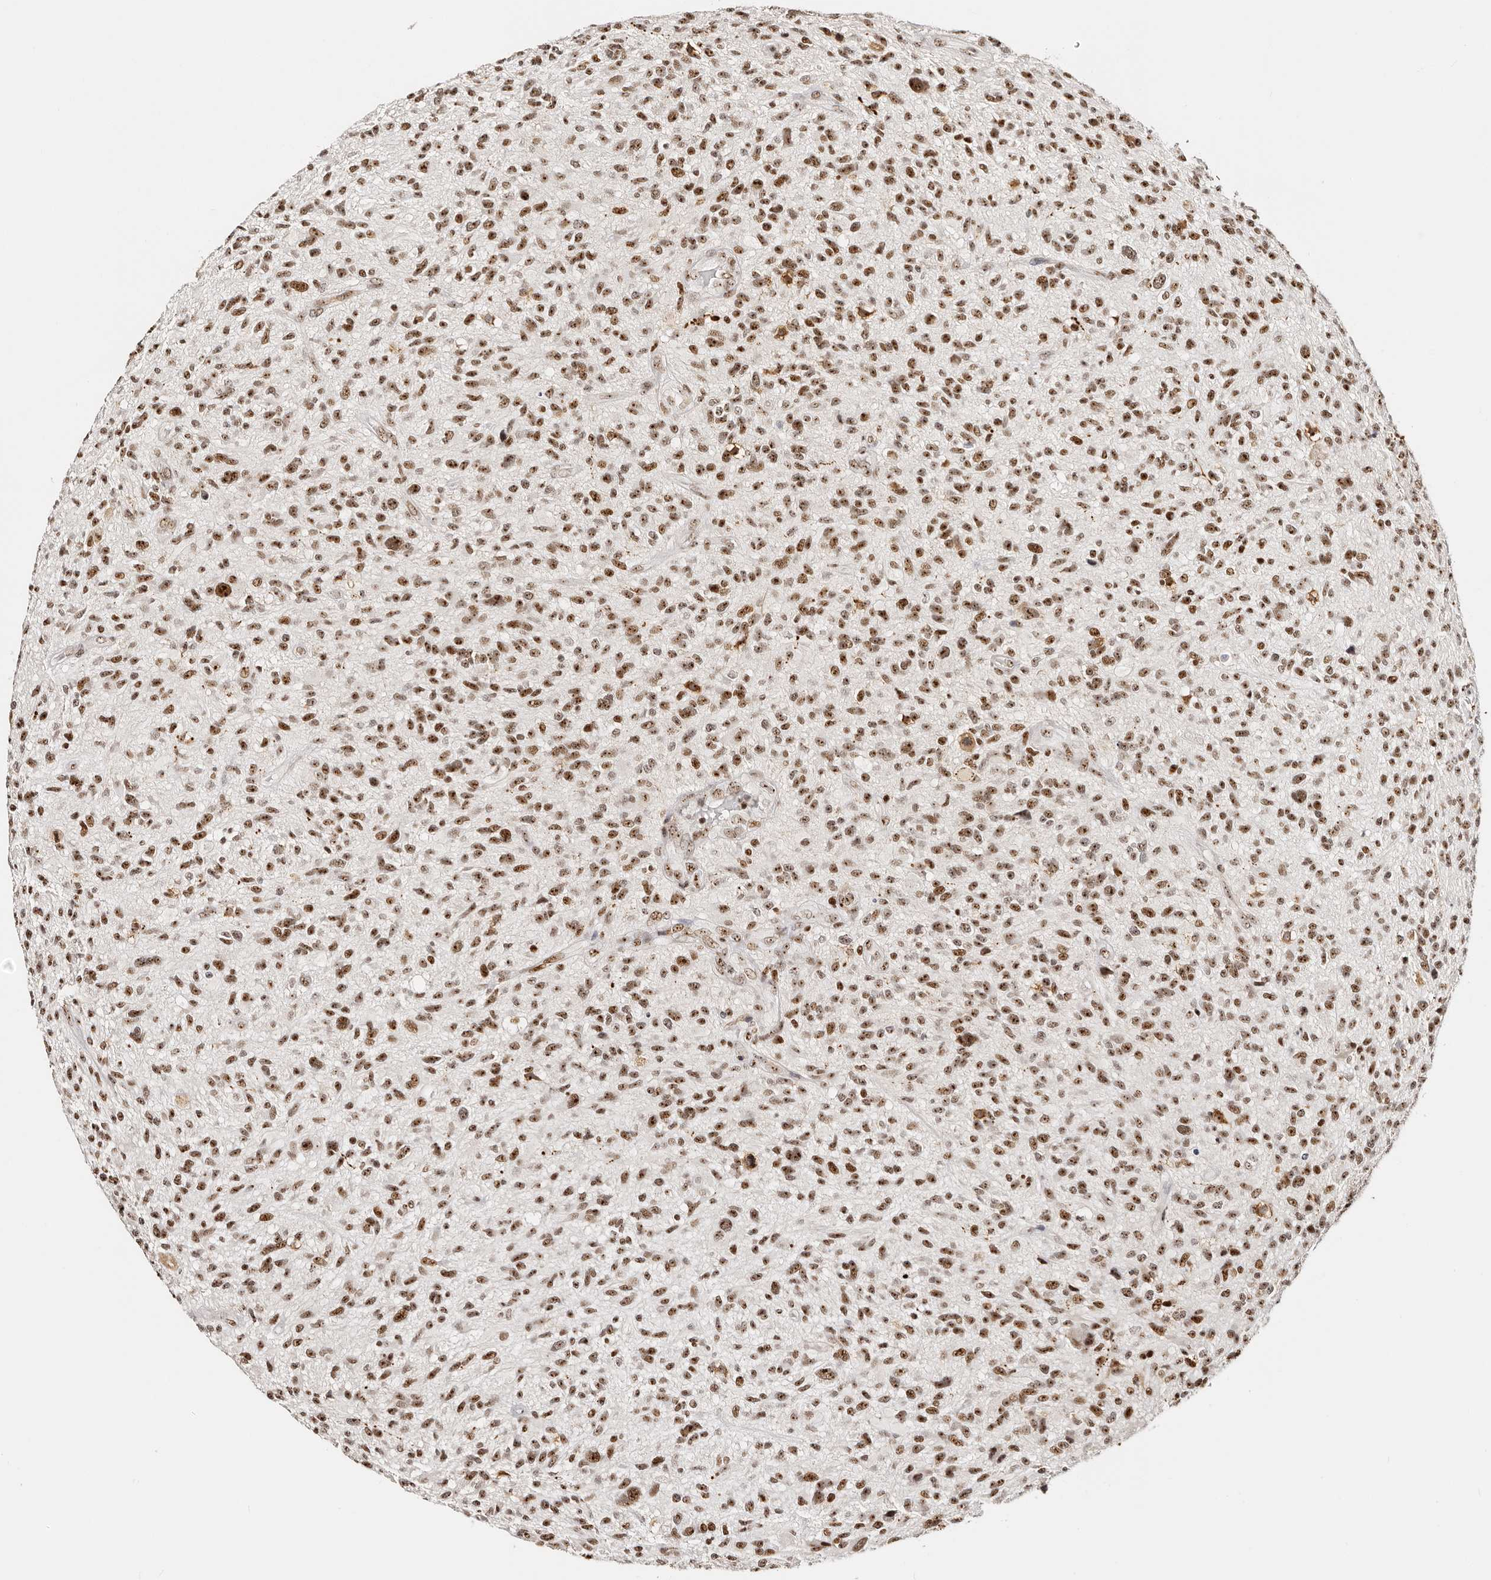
{"staining": {"intensity": "strong", "quantity": "25%-75%", "location": "nuclear"}, "tissue": "glioma", "cell_type": "Tumor cells", "image_type": "cancer", "snomed": [{"axis": "morphology", "description": "Glioma, malignant, High grade"}, {"axis": "topography", "description": "Brain"}], "caption": "Brown immunohistochemical staining in human glioma displays strong nuclear positivity in approximately 25%-75% of tumor cells.", "gene": "IQGAP3", "patient": {"sex": "male", "age": 47}}